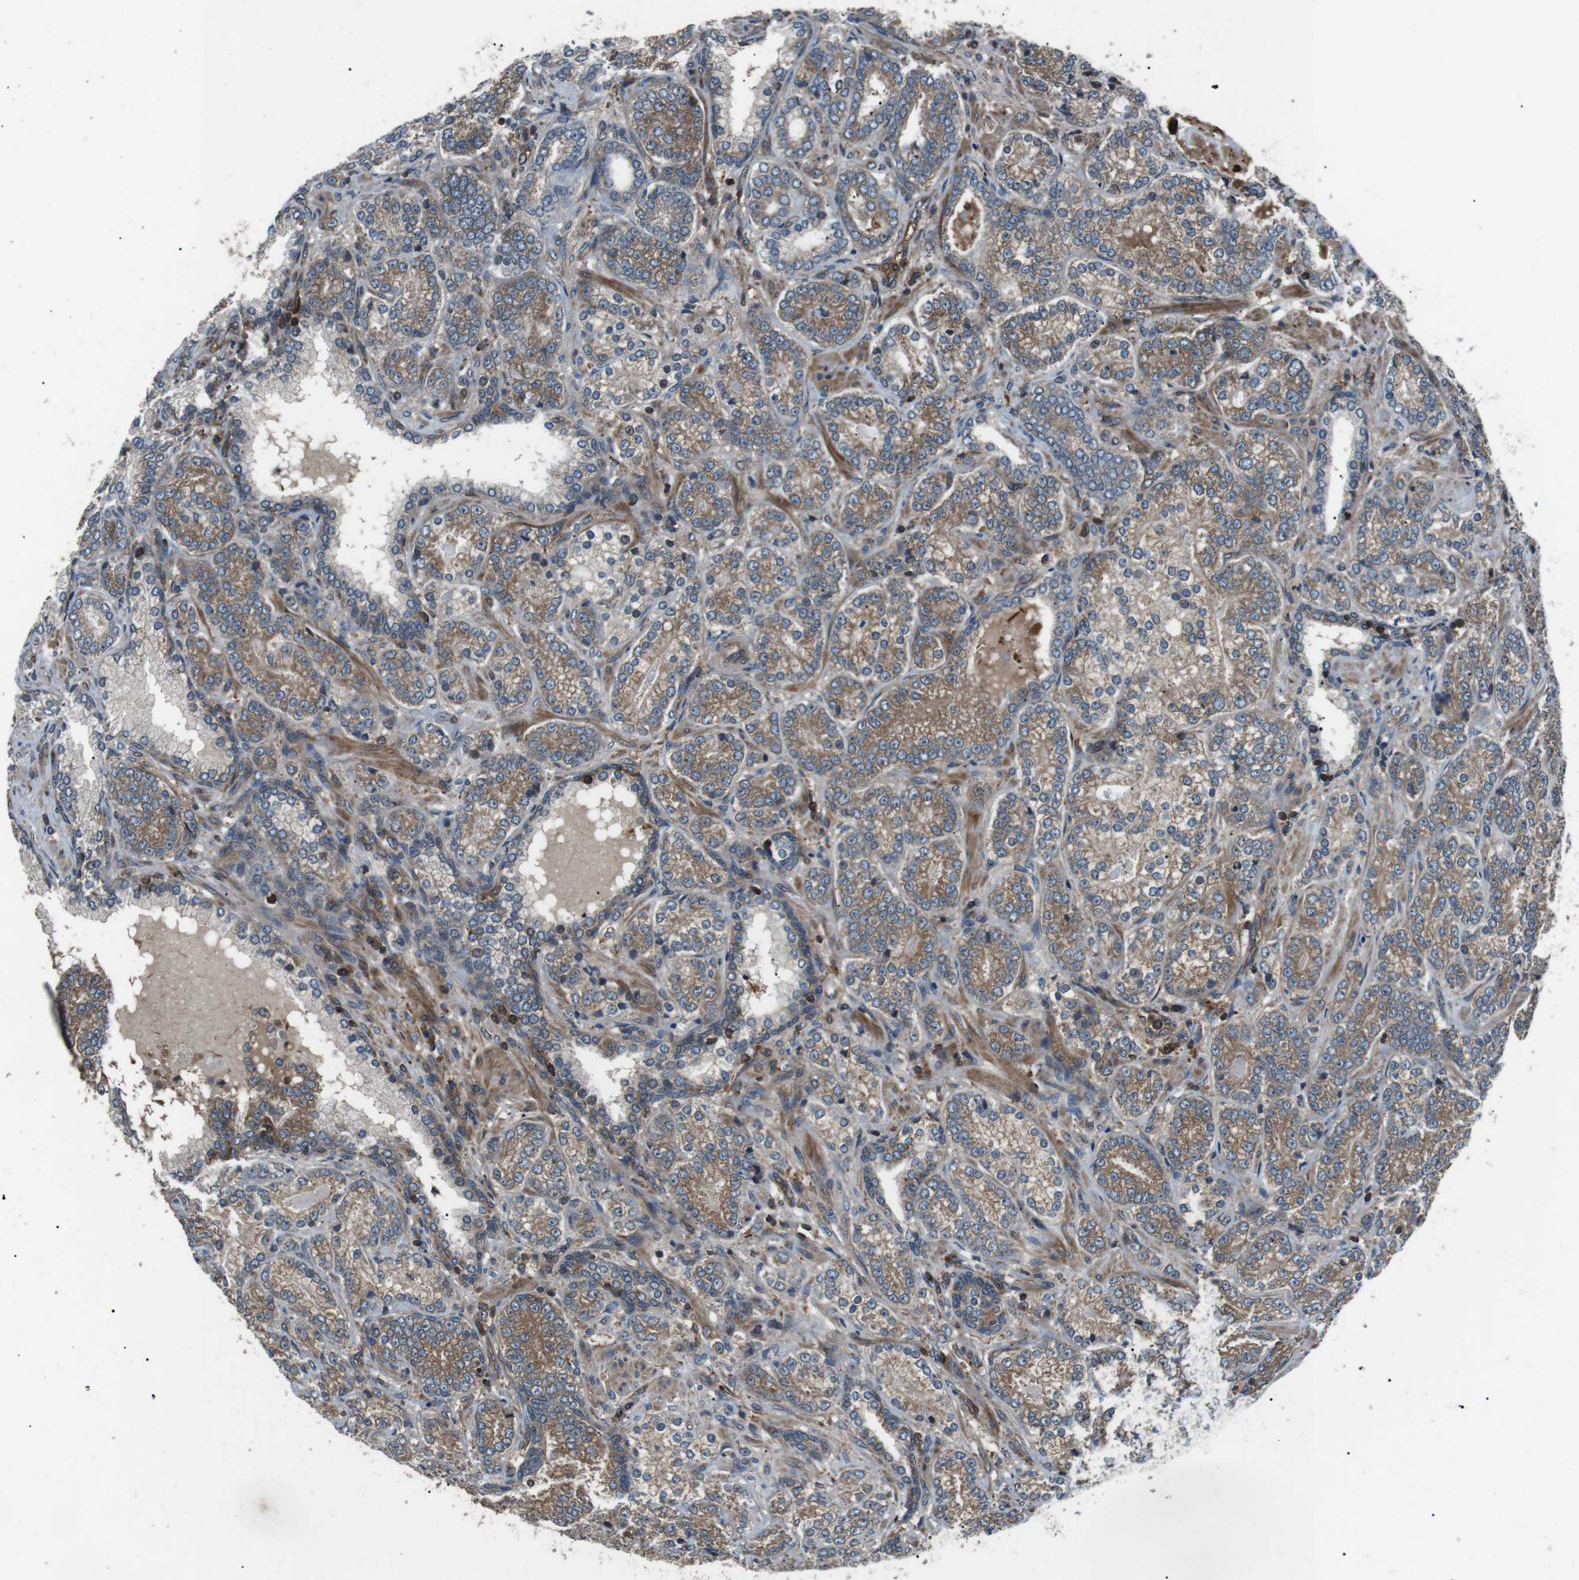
{"staining": {"intensity": "moderate", "quantity": ">75%", "location": "cytoplasmic/membranous"}, "tissue": "prostate cancer", "cell_type": "Tumor cells", "image_type": "cancer", "snomed": [{"axis": "morphology", "description": "Adenocarcinoma, High grade"}, {"axis": "topography", "description": "Prostate"}], "caption": "Moderate cytoplasmic/membranous protein positivity is seen in about >75% of tumor cells in prostate cancer (adenocarcinoma (high-grade)).", "gene": "GPR161", "patient": {"sex": "male", "age": 61}}